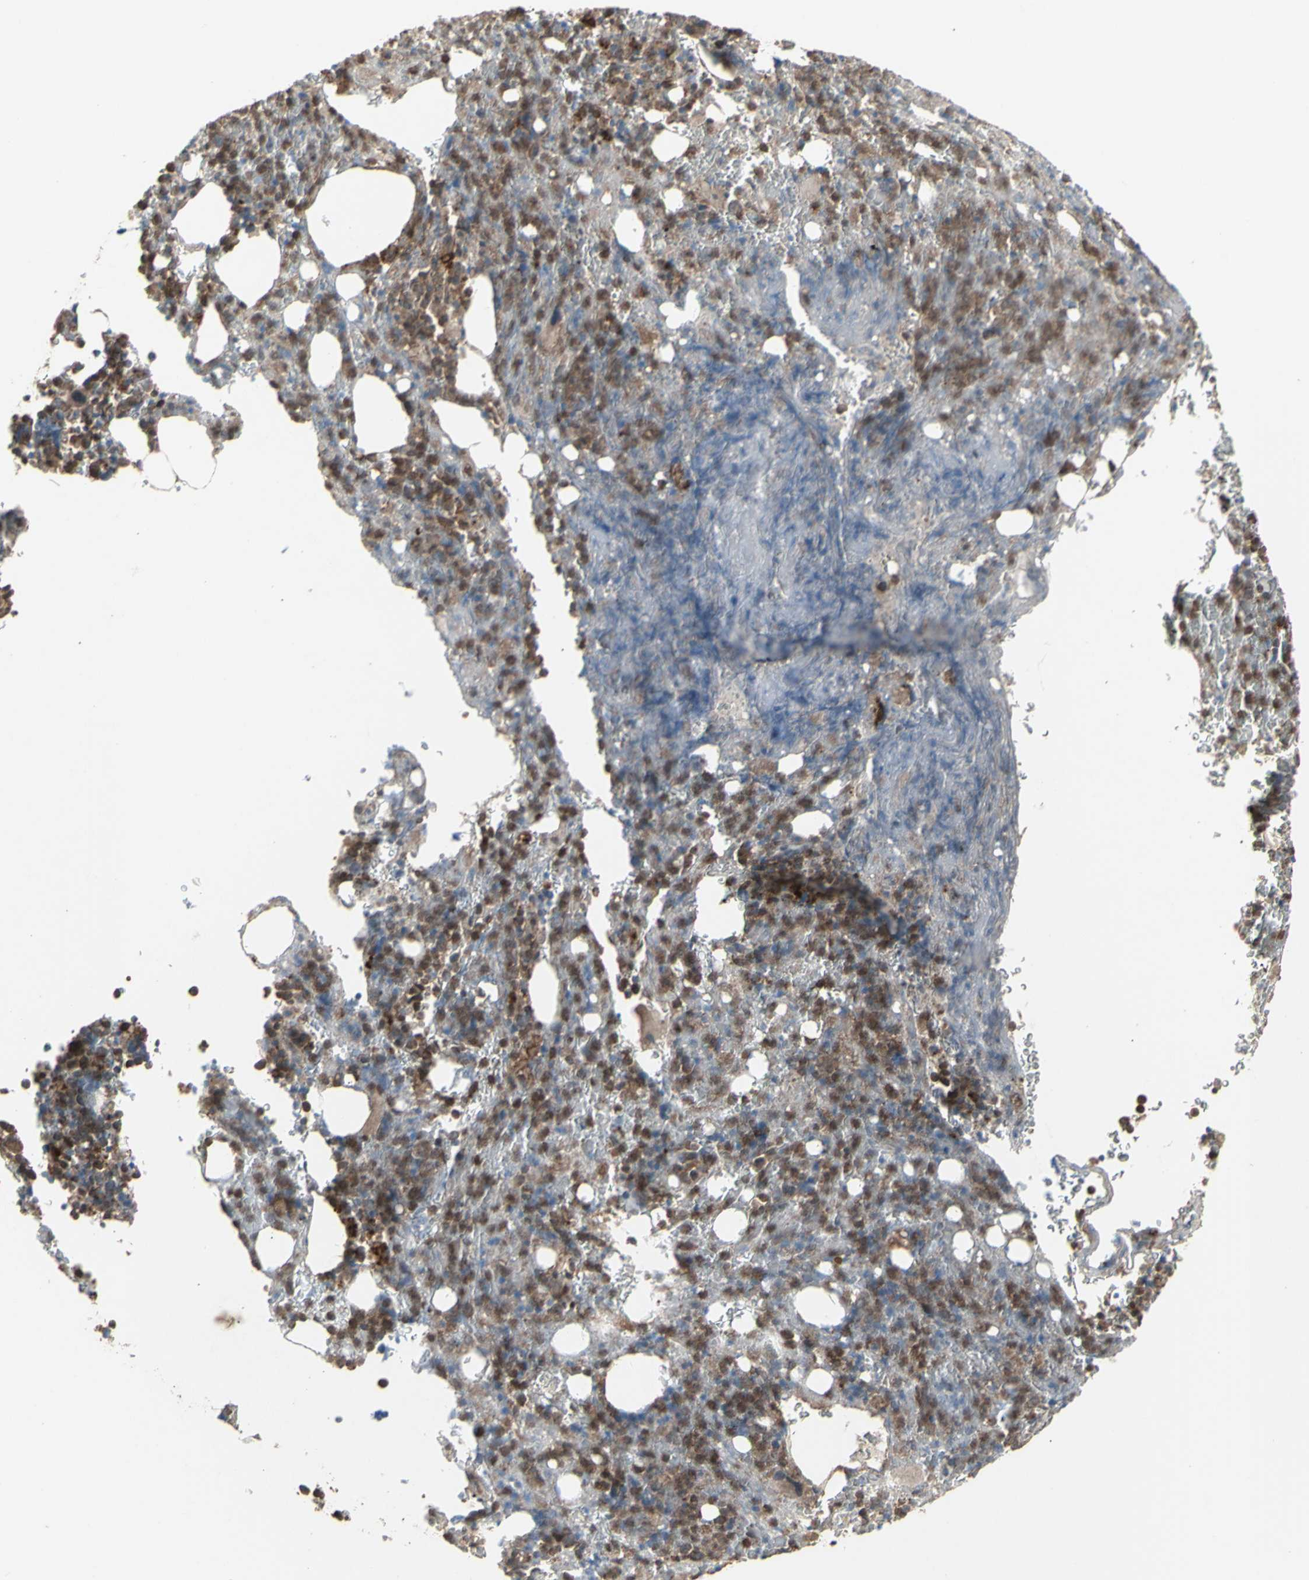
{"staining": {"intensity": "moderate", "quantity": ">75%", "location": "cytoplasmic/membranous,nuclear"}, "tissue": "bone marrow", "cell_type": "Hematopoietic cells", "image_type": "normal", "snomed": [{"axis": "morphology", "description": "Normal tissue, NOS"}, {"axis": "morphology", "description": "Inflammation, NOS"}, {"axis": "topography", "description": "Bone marrow"}], "caption": "Bone marrow stained with immunohistochemistry (IHC) reveals moderate cytoplasmic/membranous,nuclear expression in approximately >75% of hematopoietic cells.", "gene": "RNASEL", "patient": {"sex": "male", "age": 72}}